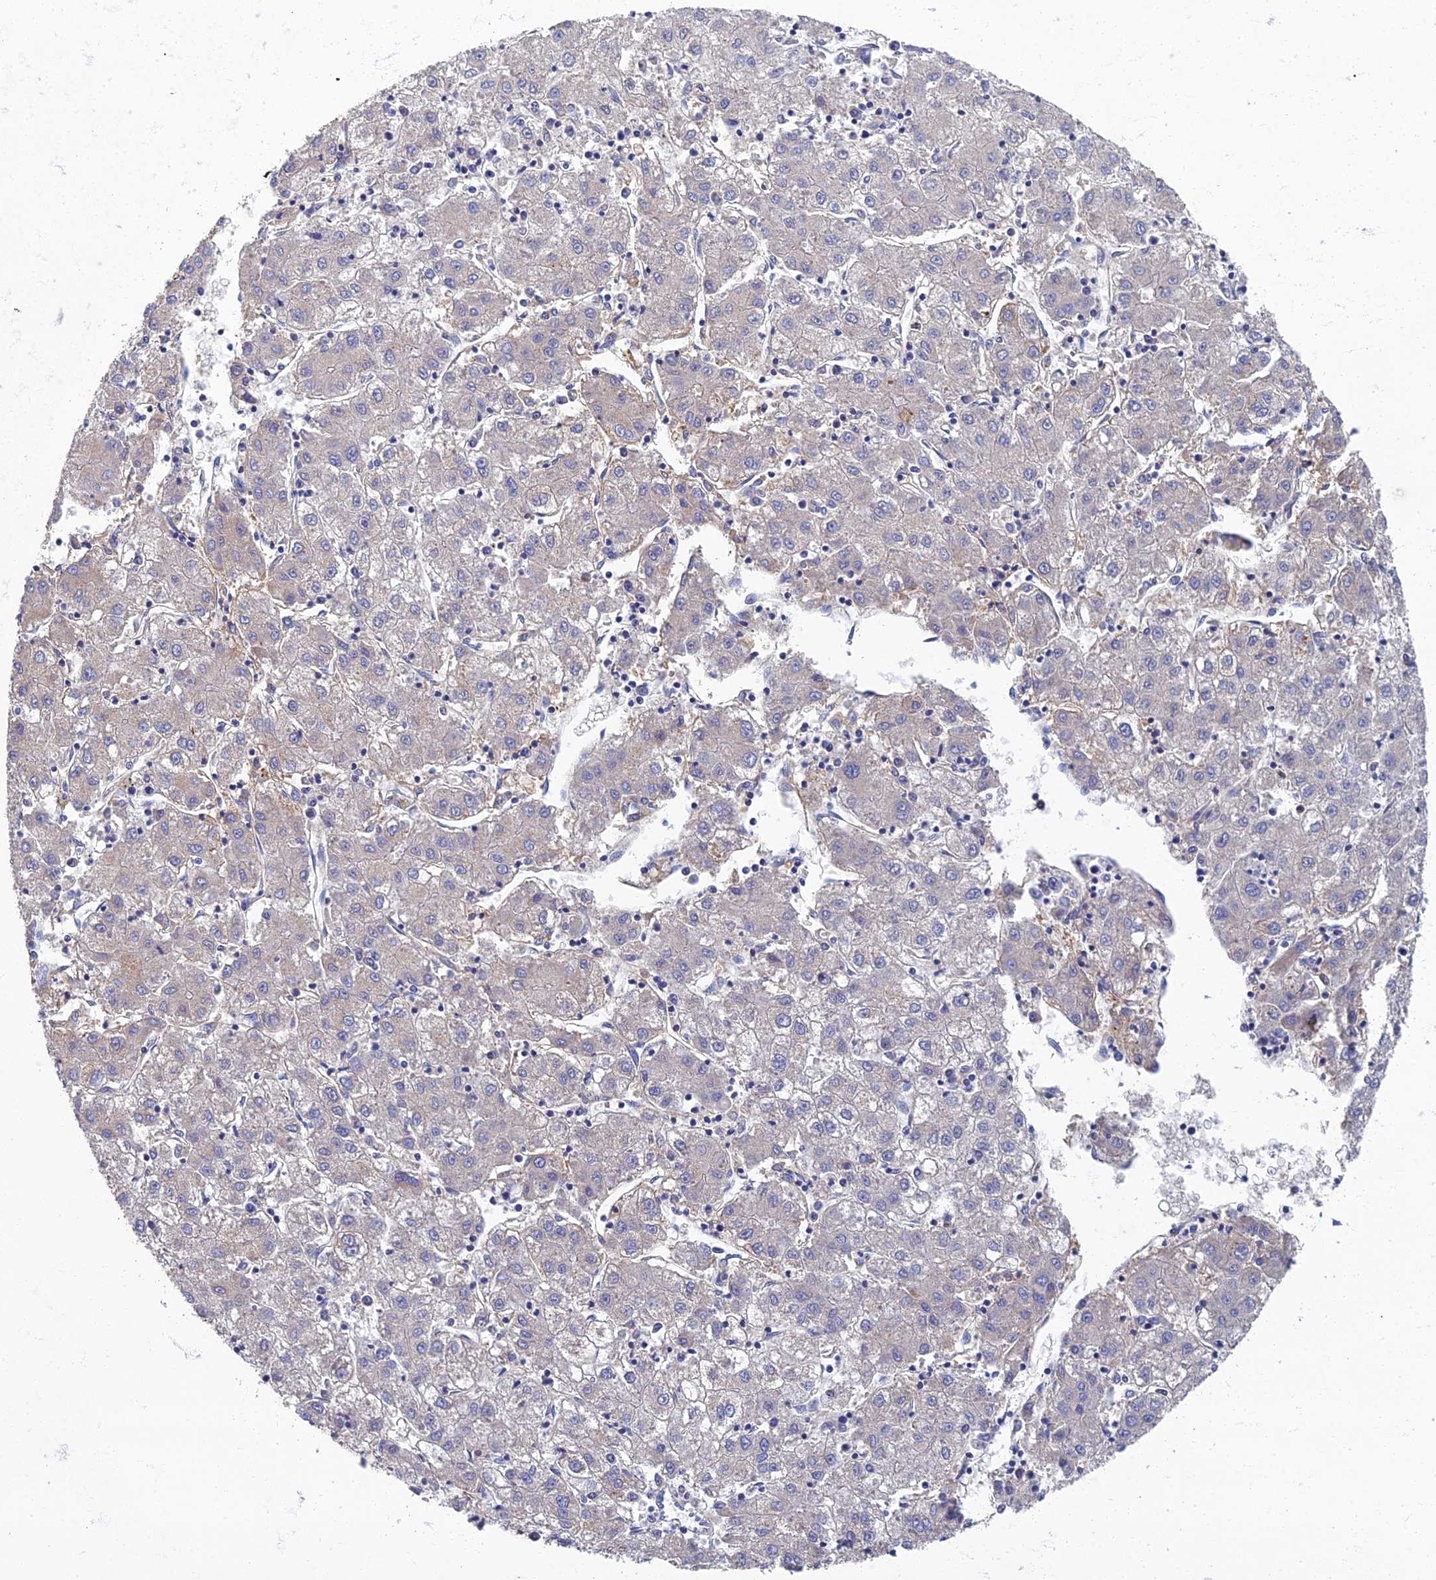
{"staining": {"intensity": "negative", "quantity": "none", "location": "none"}, "tissue": "liver cancer", "cell_type": "Tumor cells", "image_type": "cancer", "snomed": [{"axis": "morphology", "description": "Carcinoma, Hepatocellular, NOS"}, {"axis": "topography", "description": "Liver"}], "caption": "The micrograph demonstrates no significant expression in tumor cells of liver cancer. Nuclei are stained in blue.", "gene": "RNASEK", "patient": {"sex": "male", "age": 72}}